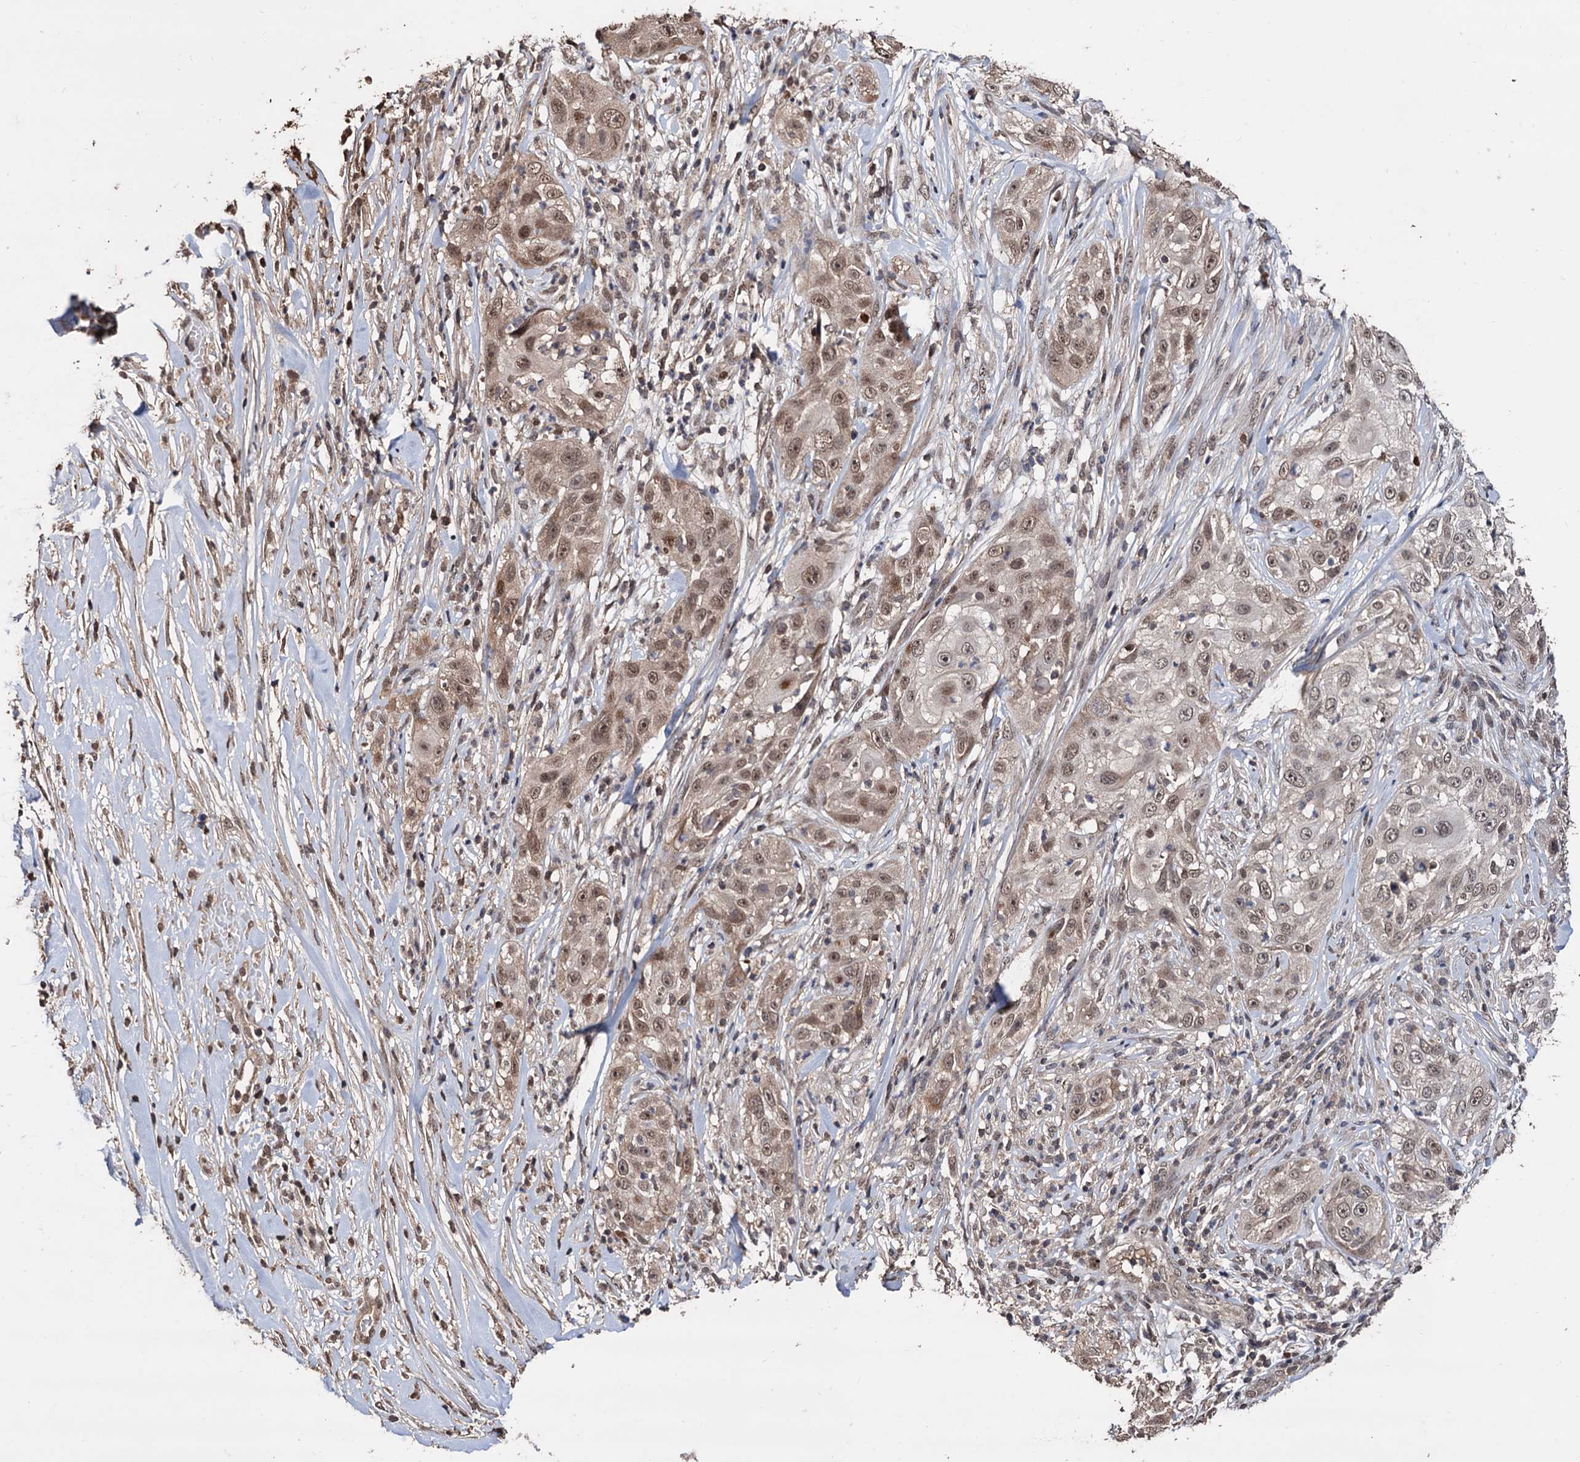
{"staining": {"intensity": "moderate", "quantity": ">75%", "location": "cytoplasmic/membranous,nuclear"}, "tissue": "skin cancer", "cell_type": "Tumor cells", "image_type": "cancer", "snomed": [{"axis": "morphology", "description": "Squamous cell carcinoma, NOS"}, {"axis": "topography", "description": "Skin"}], "caption": "DAB immunohistochemical staining of human squamous cell carcinoma (skin) displays moderate cytoplasmic/membranous and nuclear protein expression in approximately >75% of tumor cells.", "gene": "KLF5", "patient": {"sex": "female", "age": 44}}